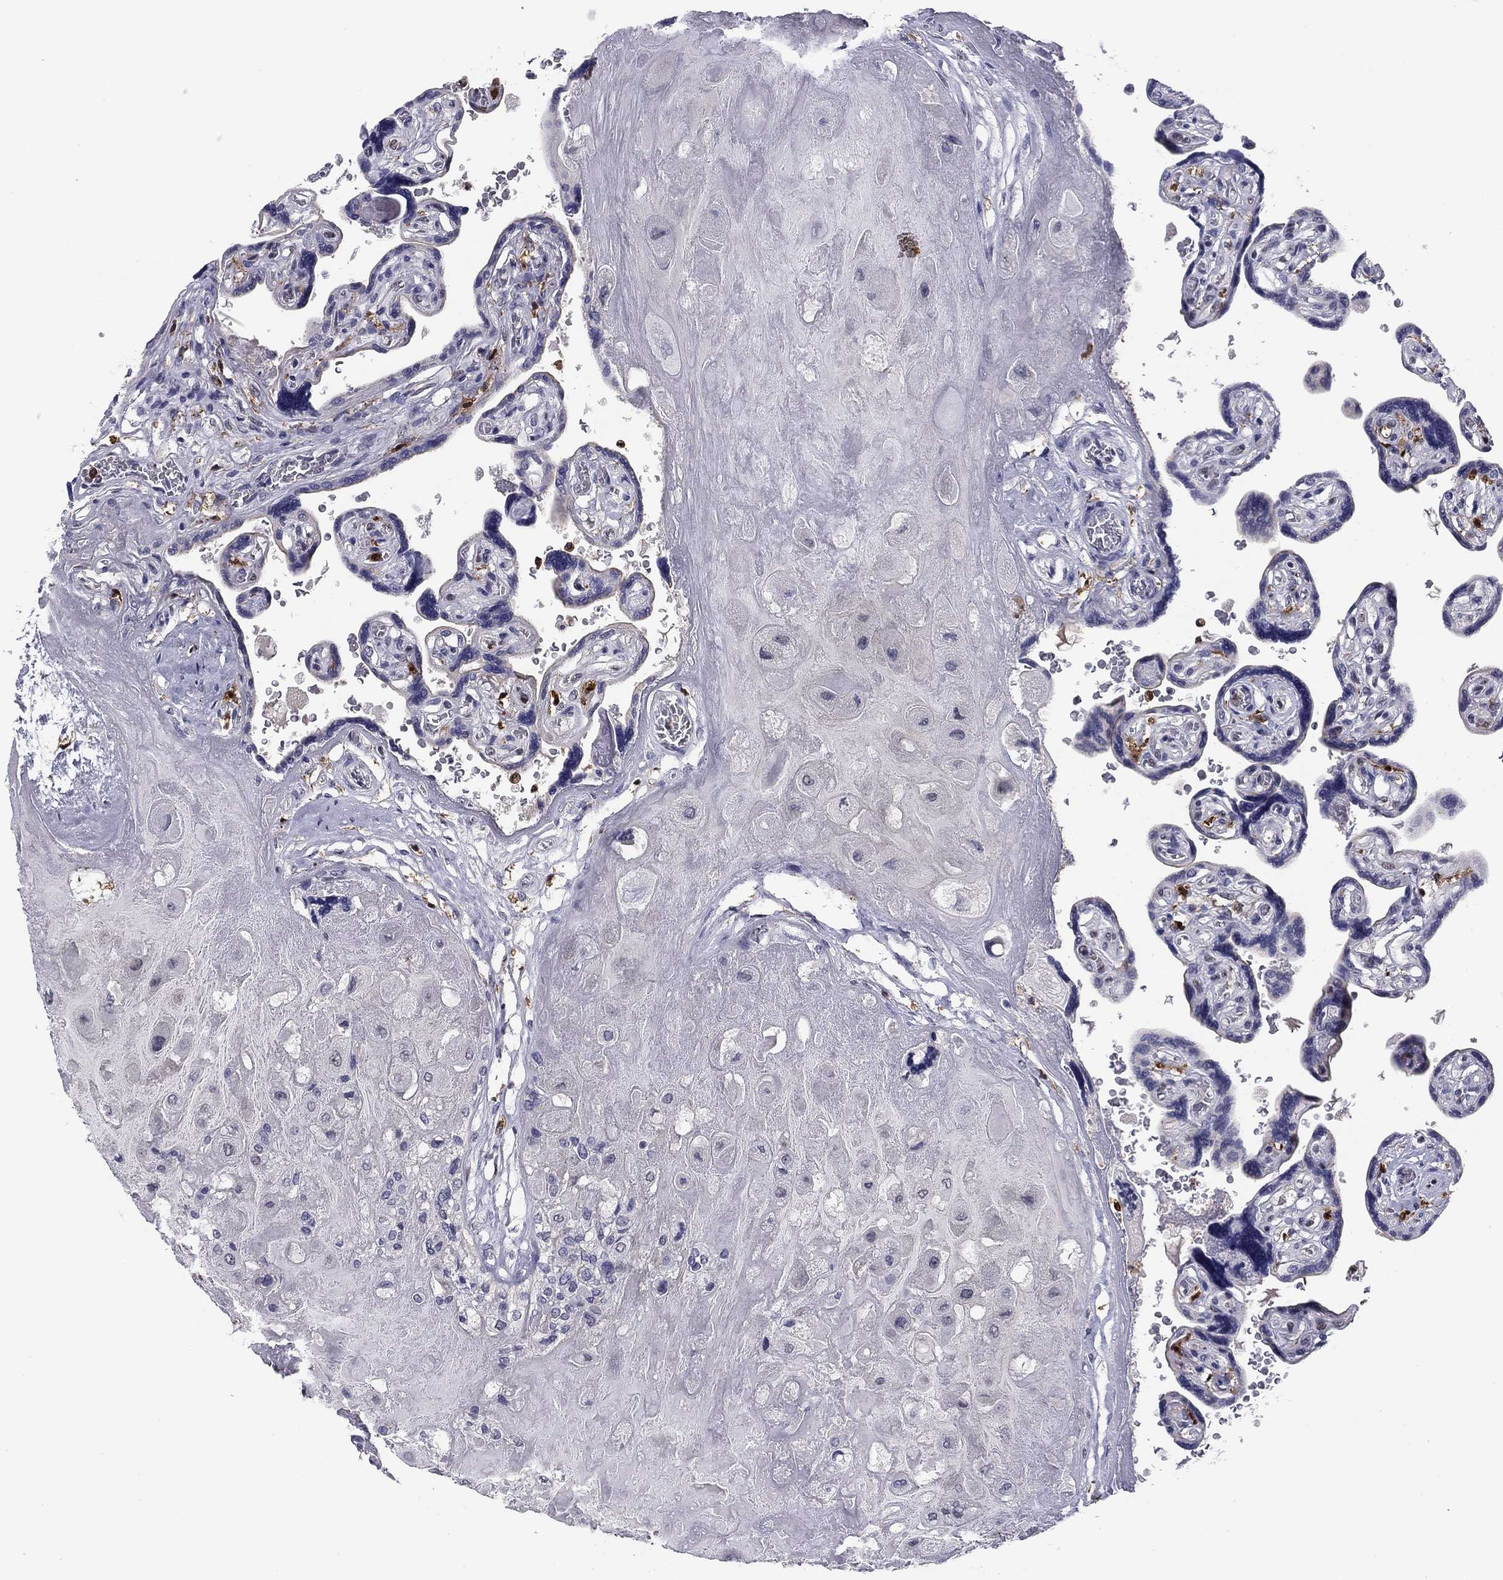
{"staining": {"intensity": "negative", "quantity": "none", "location": "none"}, "tissue": "placenta", "cell_type": "Decidual cells", "image_type": "normal", "snomed": [{"axis": "morphology", "description": "Normal tissue, NOS"}, {"axis": "topography", "description": "Placenta"}], "caption": "The micrograph shows no significant positivity in decidual cells of placenta. (DAB IHC visualized using brightfield microscopy, high magnification).", "gene": "PLCB2", "patient": {"sex": "female", "age": 32}}